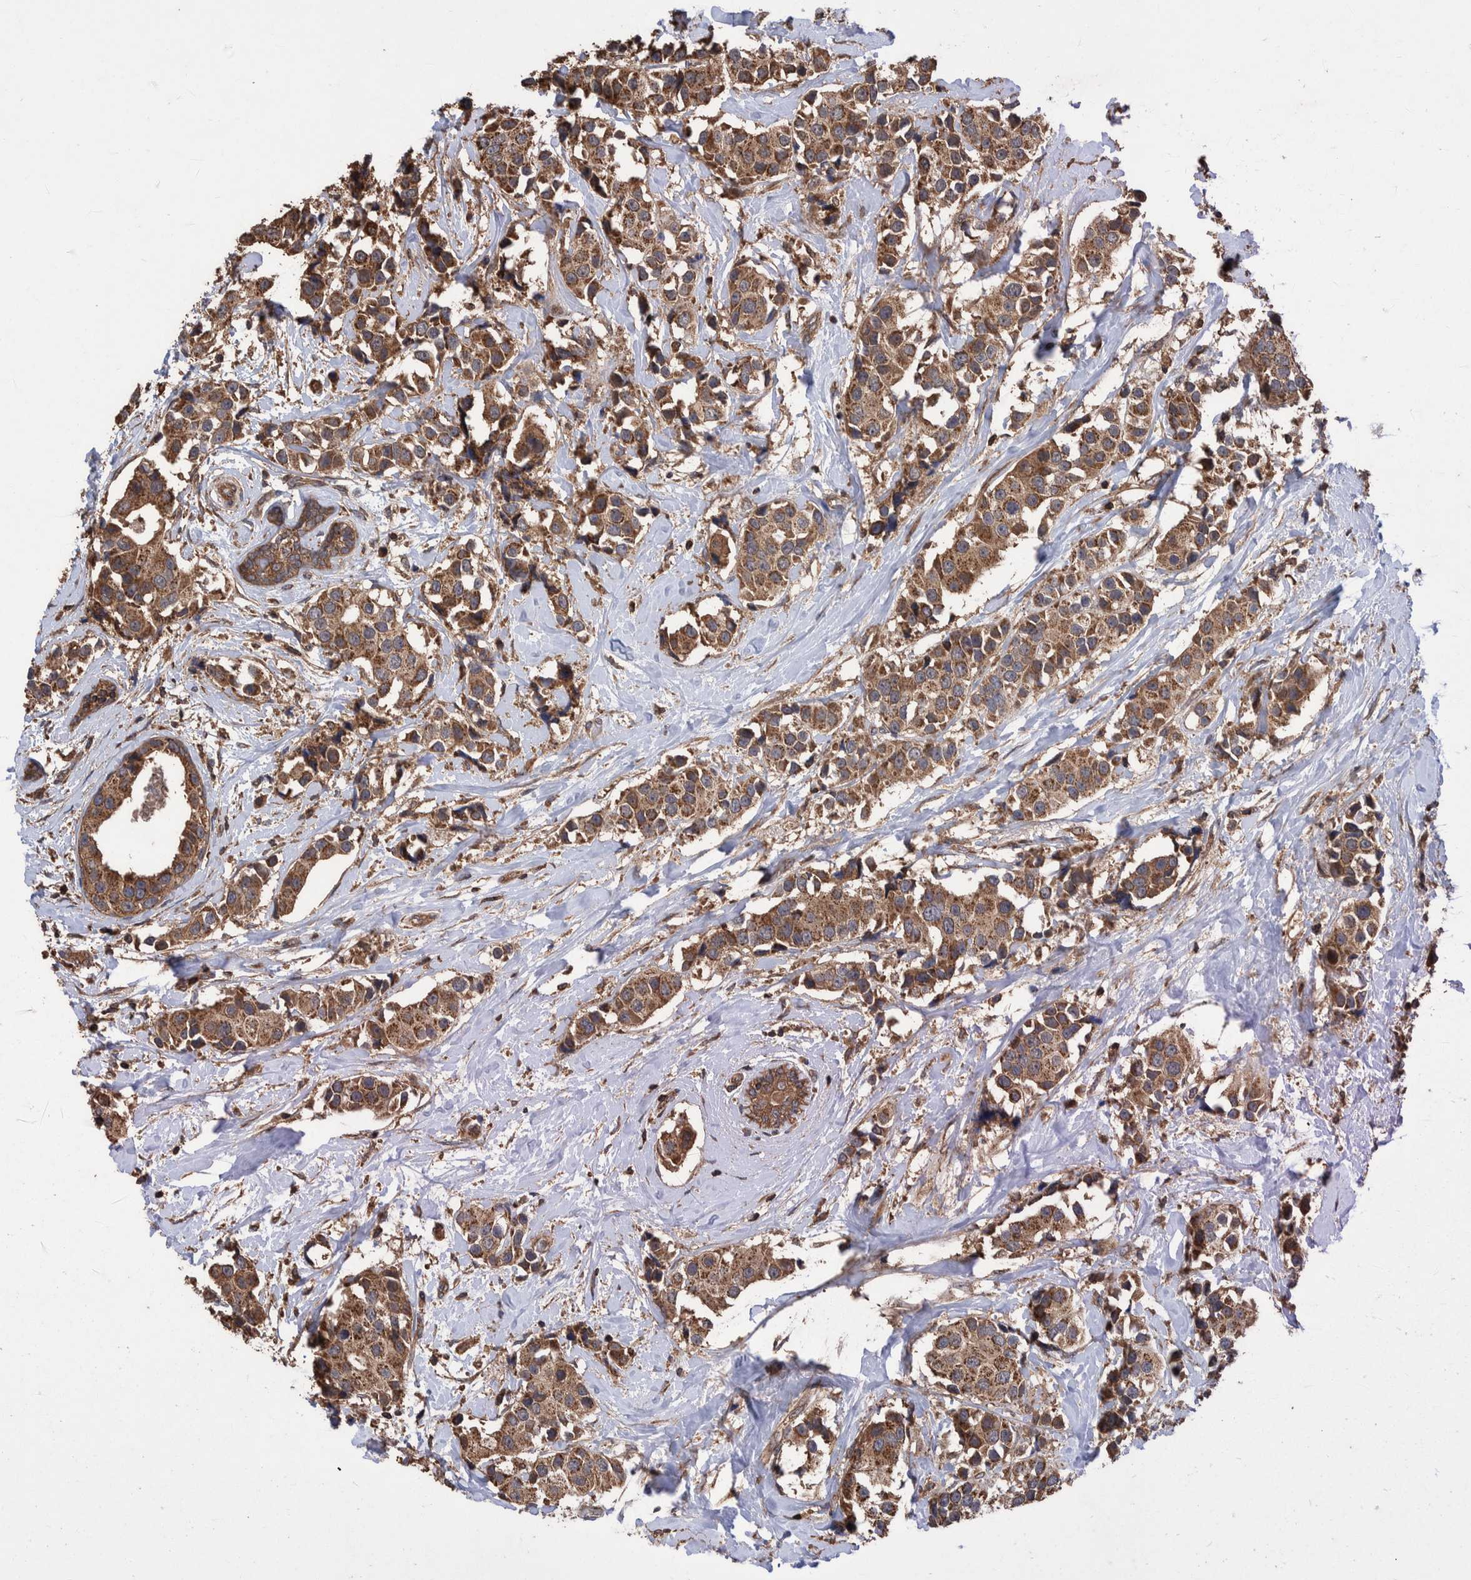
{"staining": {"intensity": "moderate", "quantity": ">75%", "location": "cytoplasmic/membranous"}, "tissue": "breast cancer", "cell_type": "Tumor cells", "image_type": "cancer", "snomed": [{"axis": "morphology", "description": "Normal tissue, NOS"}, {"axis": "morphology", "description": "Duct carcinoma"}, {"axis": "topography", "description": "Breast"}], "caption": "Protein expression analysis of breast cancer (intraductal carcinoma) reveals moderate cytoplasmic/membranous staining in approximately >75% of tumor cells.", "gene": "VBP1", "patient": {"sex": "female", "age": 39}}